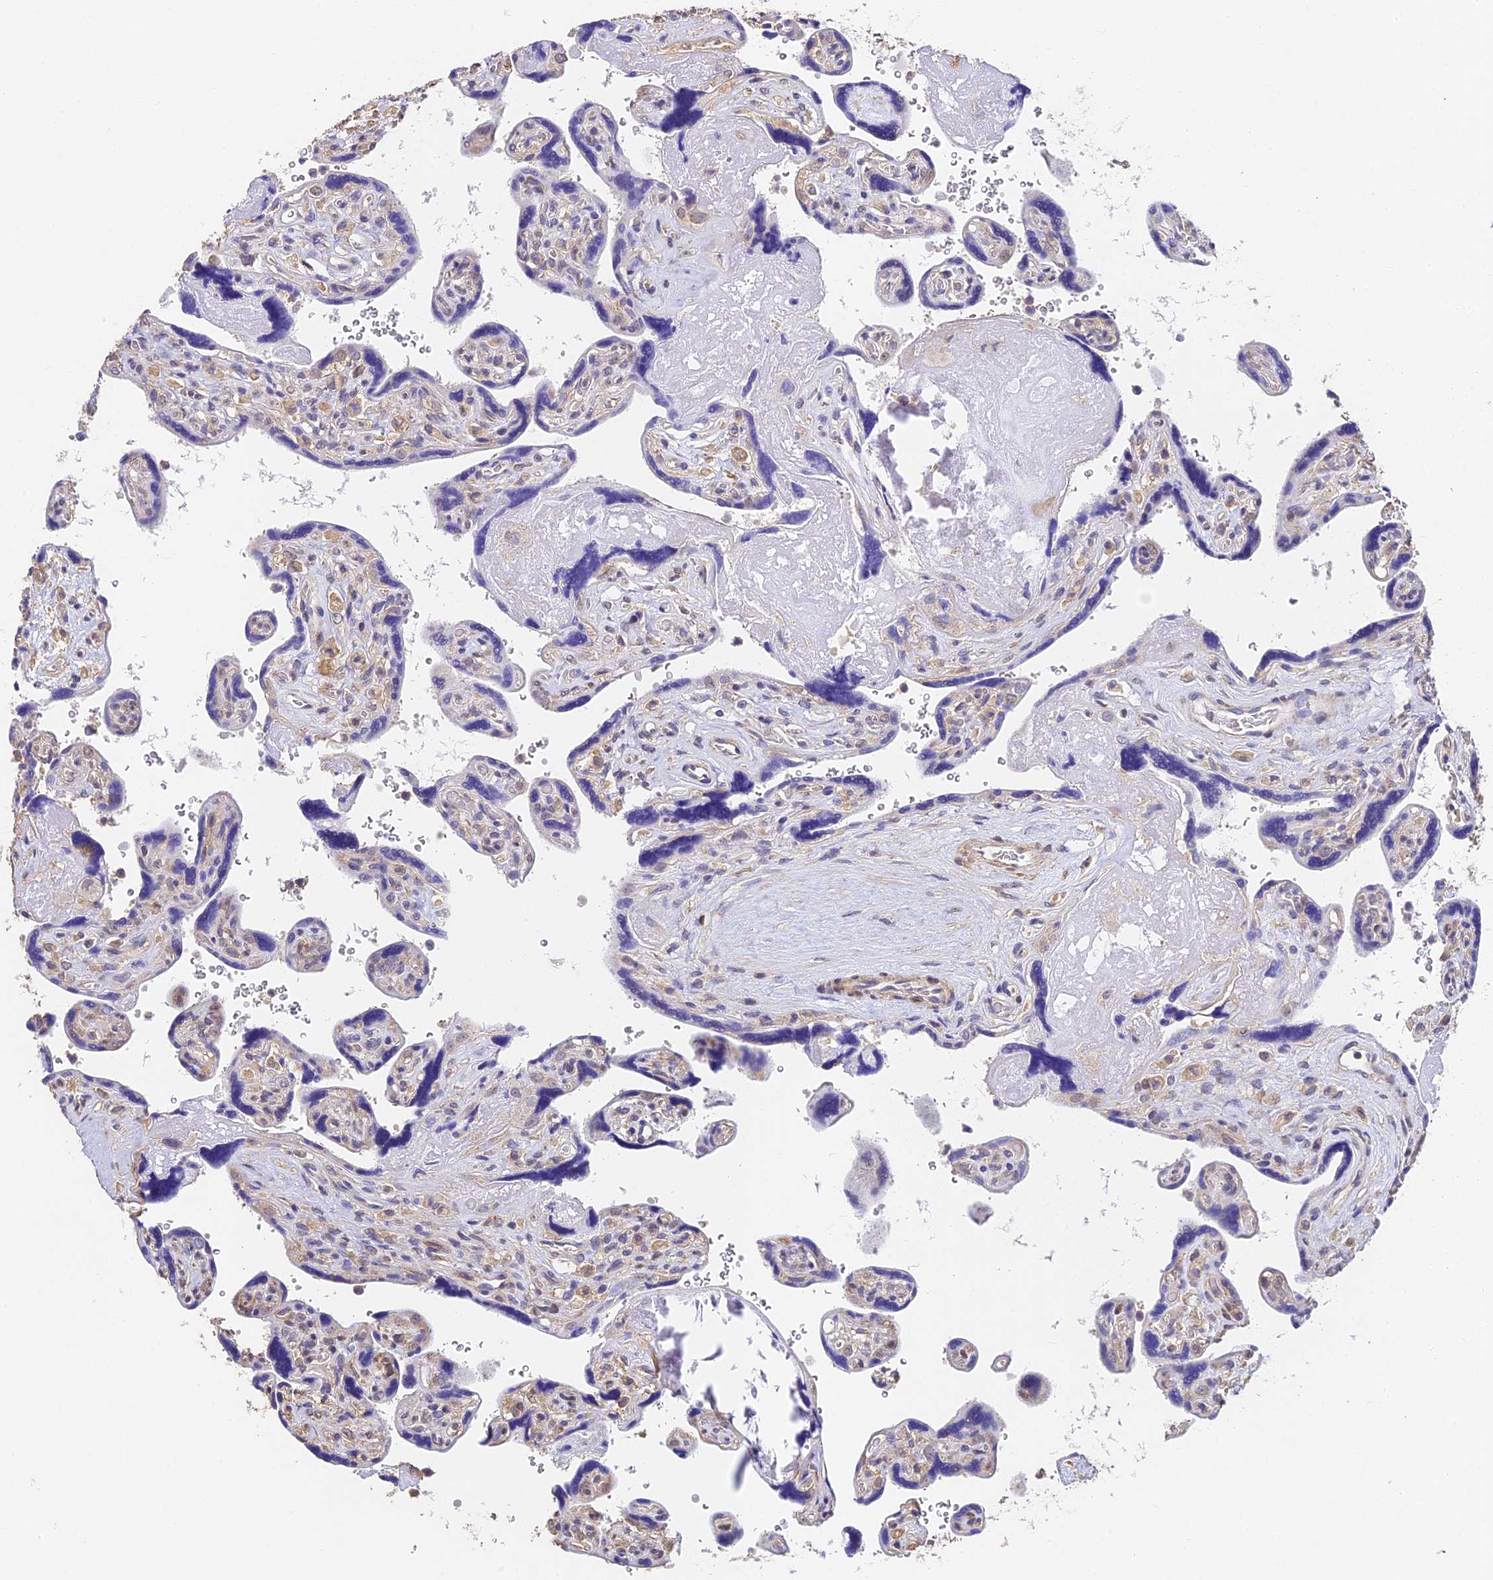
{"staining": {"intensity": "weak", "quantity": "25%-75%", "location": "cytoplasmic/membranous,nuclear"}, "tissue": "placenta", "cell_type": "Decidual cells", "image_type": "normal", "snomed": [{"axis": "morphology", "description": "Normal tissue, NOS"}, {"axis": "topography", "description": "Placenta"}], "caption": "DAB (3,3'-diaminobenzidine) immunohistochemical staining of unremarkable placenta exhibits weak cytoplasmic/membranous,nuclear protein staining in about 25%-75% of decidual cells.", "gene": "SLC11A1", "patient": {"sex": "female", "age": 39}}